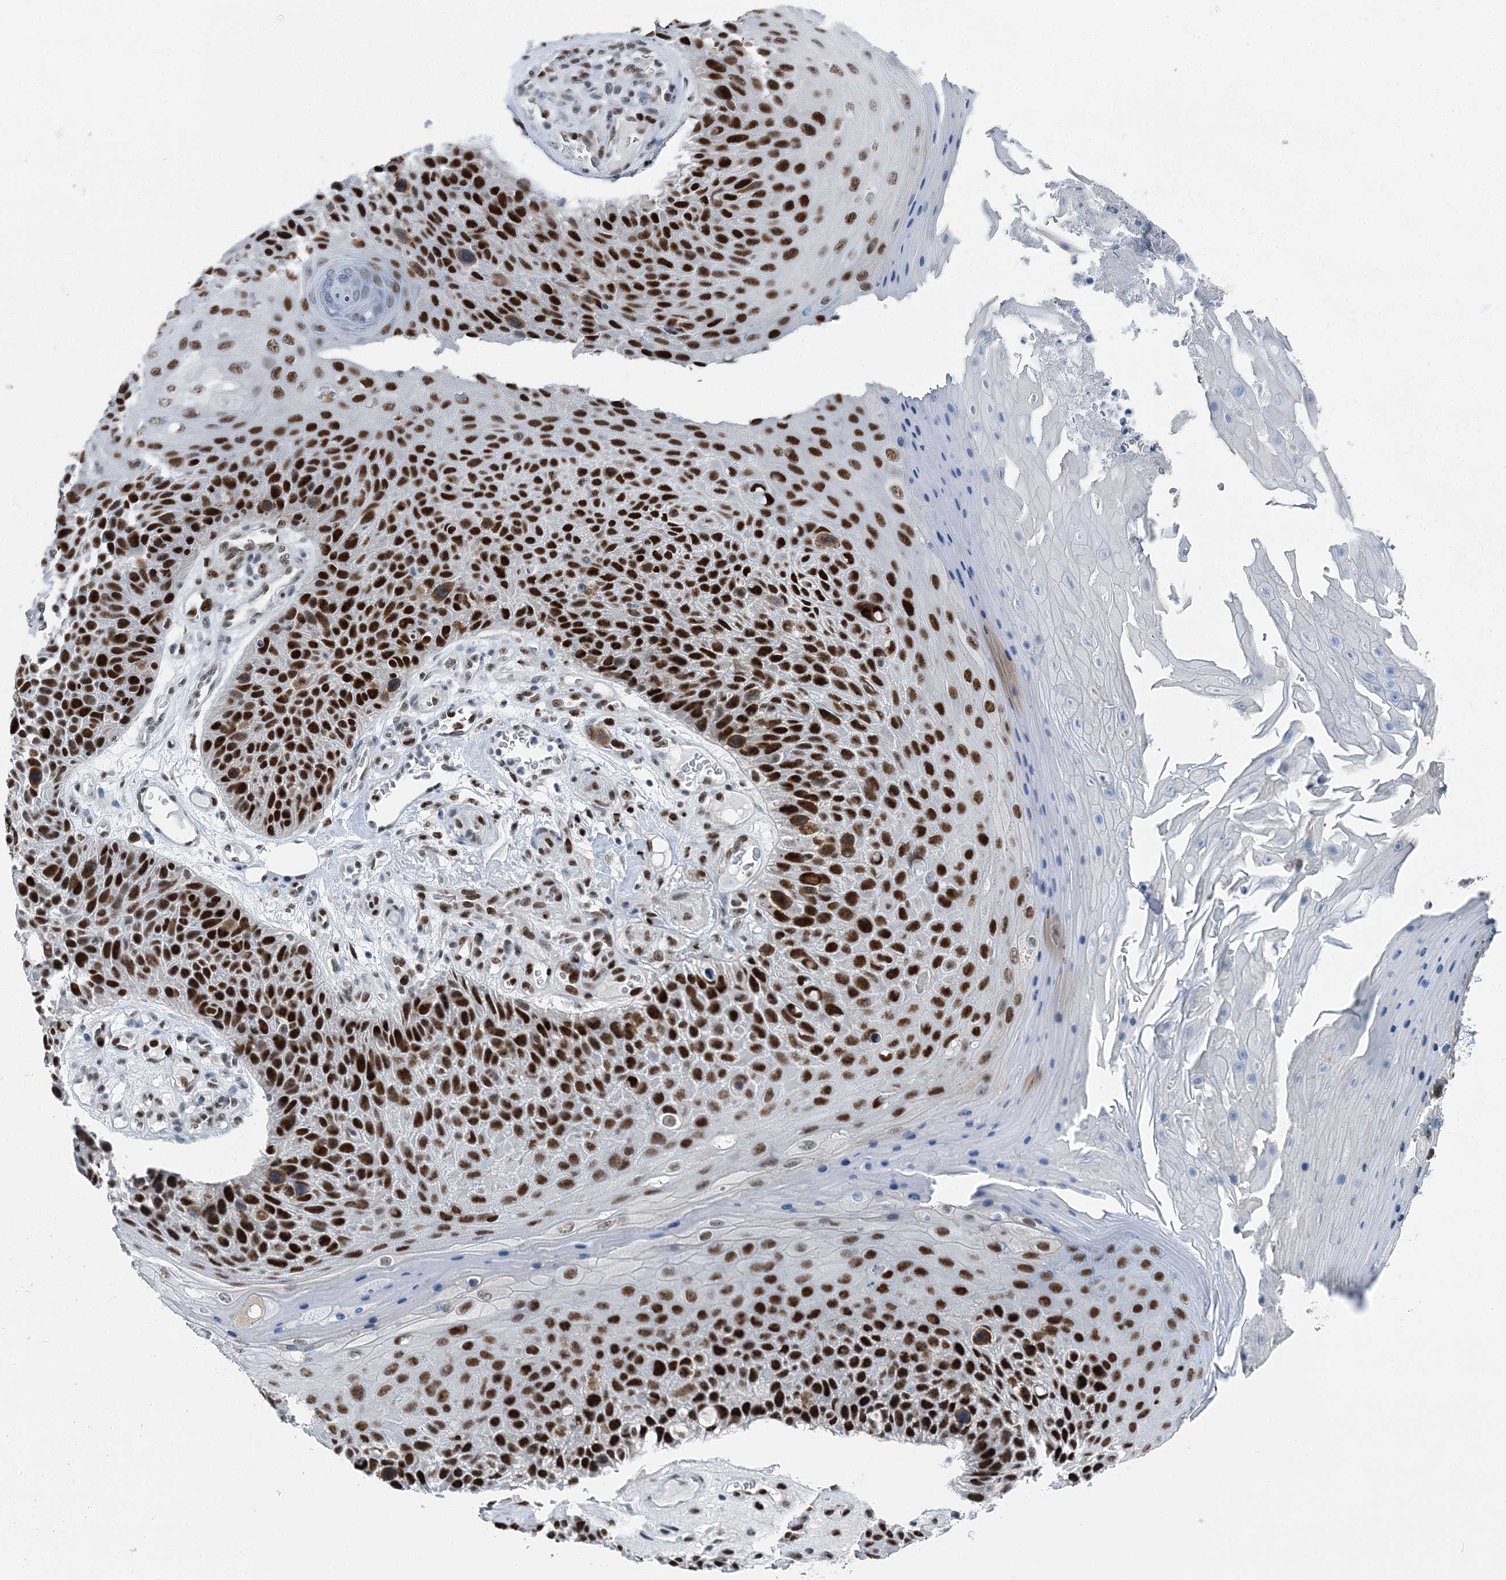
{"staining": {"intensity": "strong", "quantity": ">75%", "location": "nuclear"}, "tissue": "skin cancer", "cell_type": "Tumor cells", "image_type": "cancer", "snomed": [{"axis": "morphology", "description": "Squamous cell carcinoma, NOS"}, {"axis": "topography", "description": "Skin"}], "caption": "Skin squamous cell carcinoma stained with a protein marker reveals strong staining in tumor cells.", "gene": "HAT1", "patient": {"sex": "female", "age": 88}}